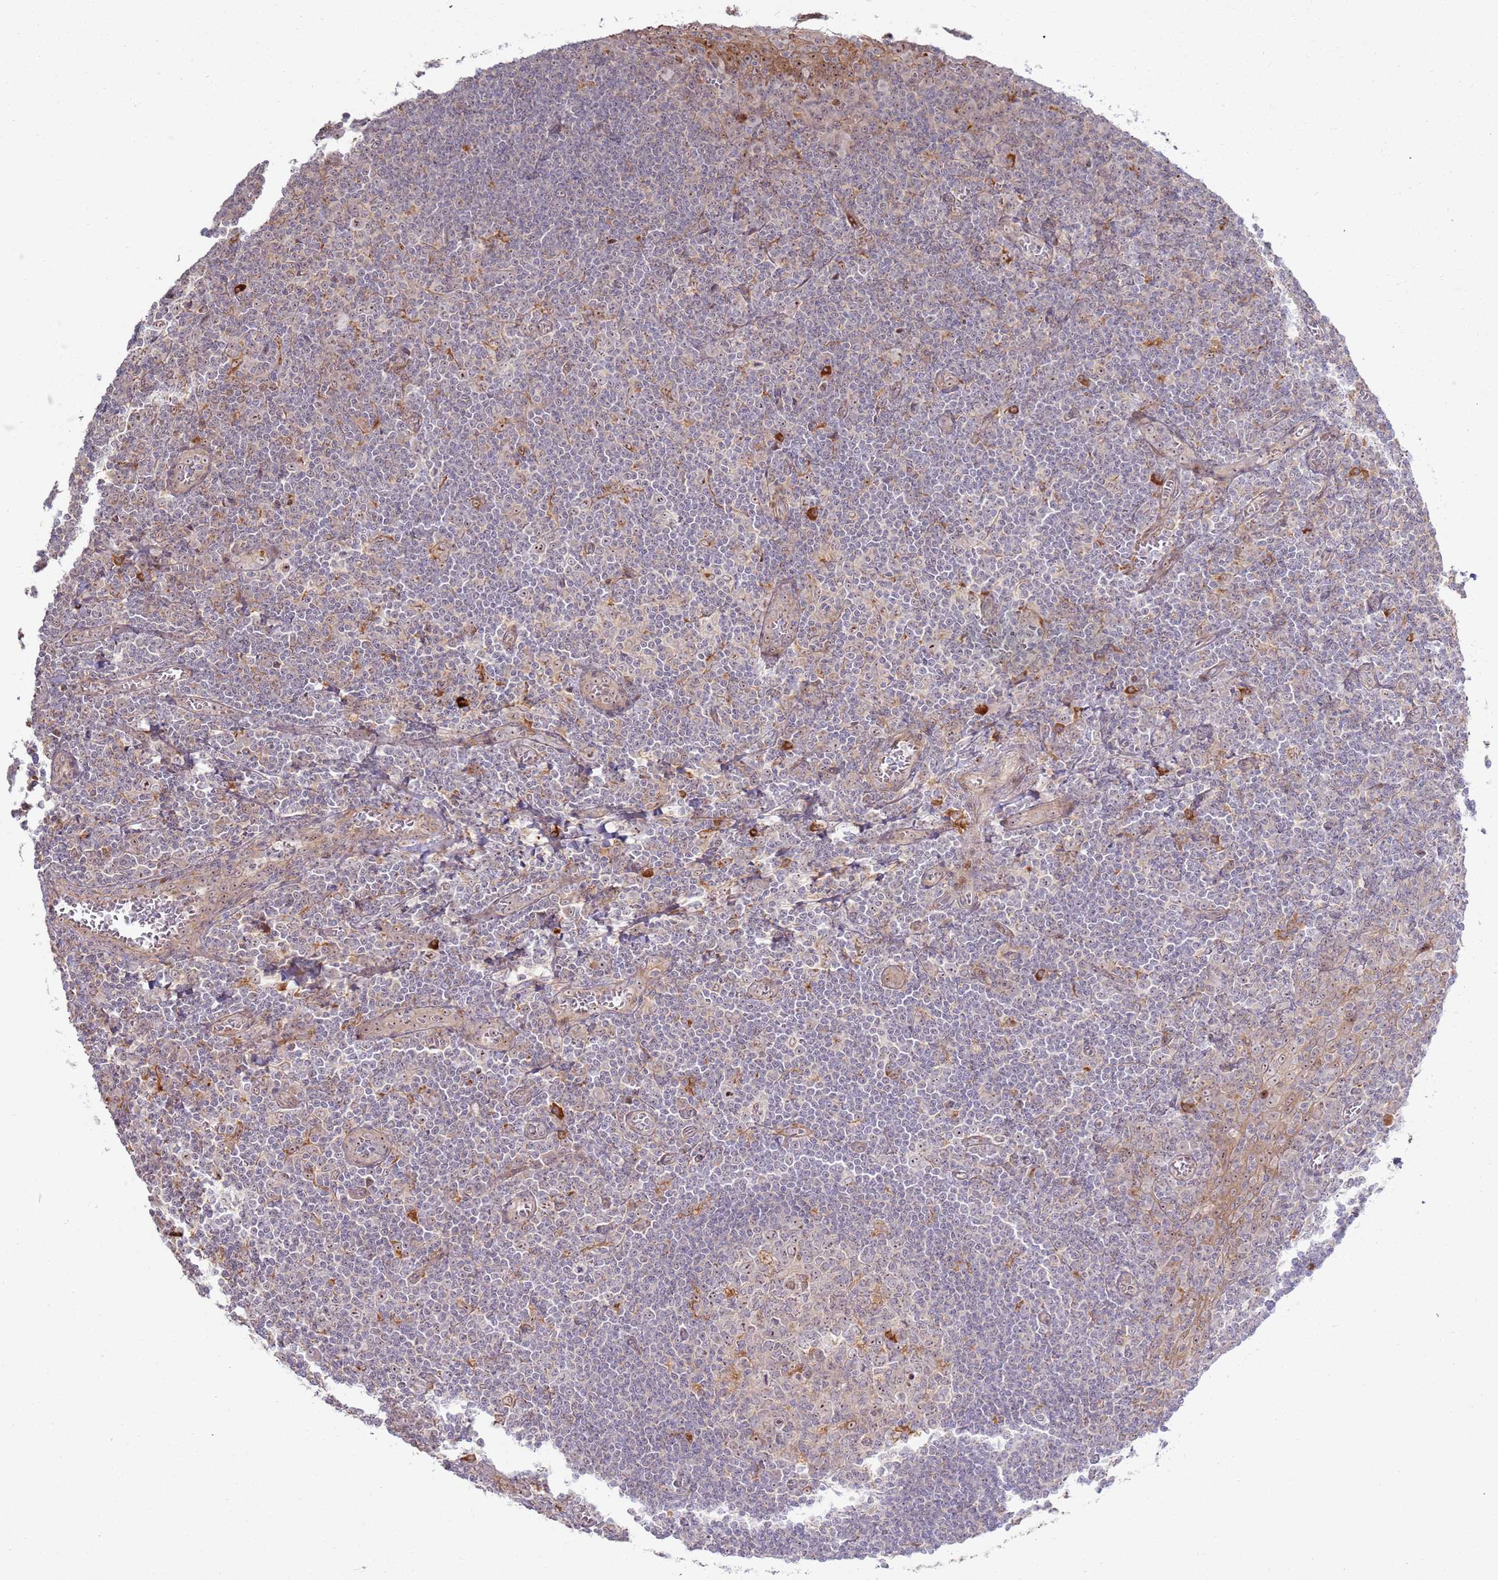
{"staining": {"intensity": "moderate", "quantity": "<25%", "location": "cytoplasmic/membranous,nuclear"}, "tissue": "tonsil", "cell_type": "Germinal center cells", "image_type": "normal", "snomed": [{"axis": "morphology", "description": "Normal tissue, NOS"}, {"axis": "topography", "description": "Tonsil"}], "caption": "Germinal center cells display moderate cytoplasmic/membranous,nuclear expression in about <25% of cells in benign tonsil. (DAB (3,3'-diaminobenzidine) = brown stain, brightfield microscopy at high magnification).", "gene": "CNPY1", "patient": {"sex": "male", "age": 27}}